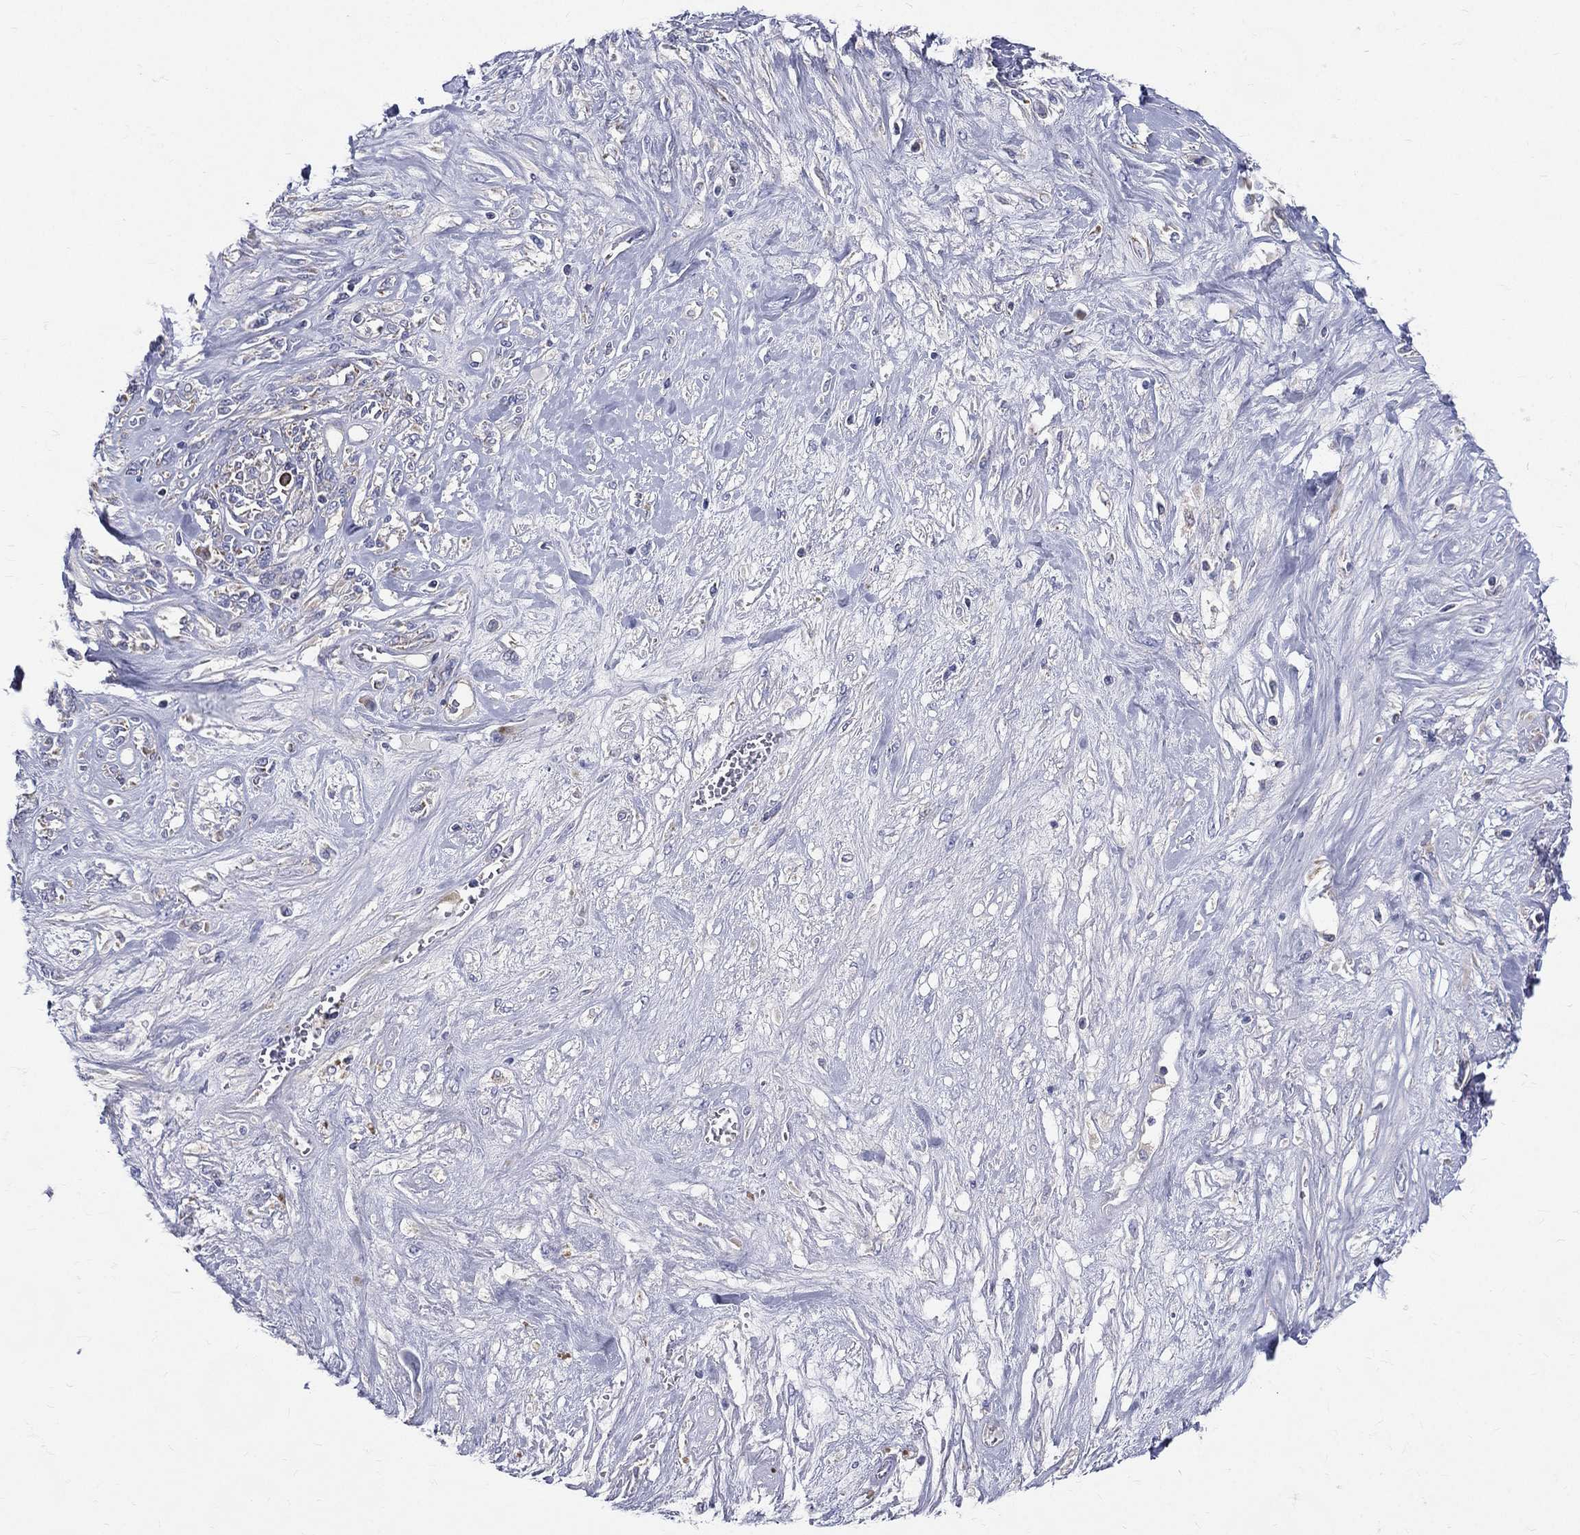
{"staining": {"intensity": "weak", "quantity": "<25%", "location": "cytoplasmic/membranous"}, "tissue": "melanoma", "cell_type": "Tumor cells", "image_type": "cancer", "snomed": [{"axis": "morphology", "description": "Malignant melanoma, NOS"}, {"axis": "topography", "description": "Skin"}], "caption": "Tumor cells are negative for brown protein staining in malignant melanoma.", "gene": "PWWP3A", "patient": {"sex": "female", "age": 91}}